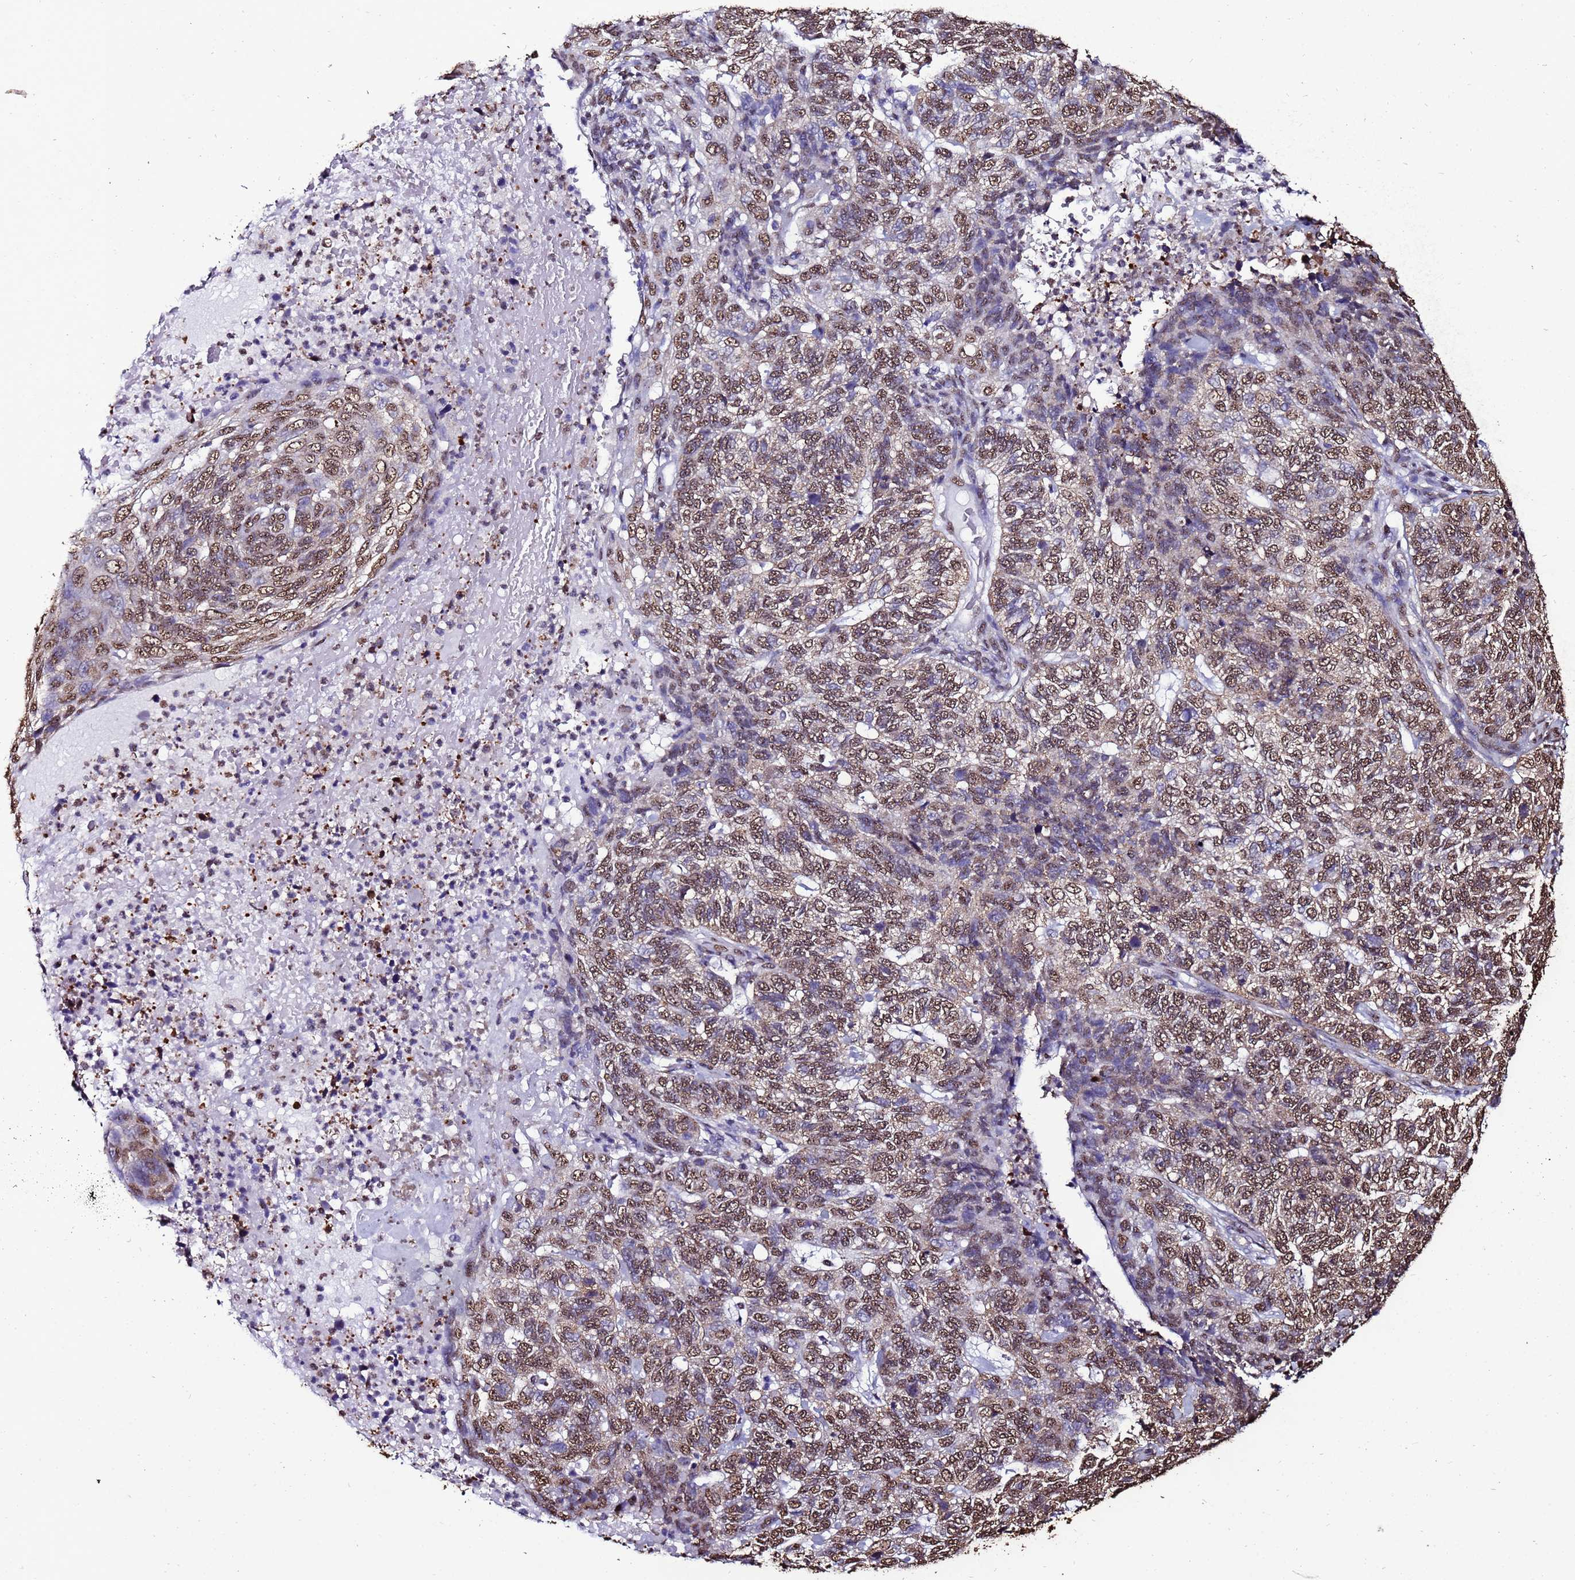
{"staining": {"intensity": "moderate", "quantity": ">75%", "location": "nuclear"}, "tissue": "skin cancer", "cell_type": "Tumor cells", "image_type": "cancer", "snomed": [{"axis": "morphology", "description": "Basal cell carcinoma"}, {"axis": "topography", "description": "Skin"}], "caption": "High-magnification brightfield microscopy of skin cancer (basal cell carcinoma) stained with DAB (brown) and counterstained with hematoxylin (blue). tumor cells exhibit moderate nuclear expression is appreciated in about>75% of cells.", "gene": "TRIP6", "patient": {"sex": "female", "age": 65}}